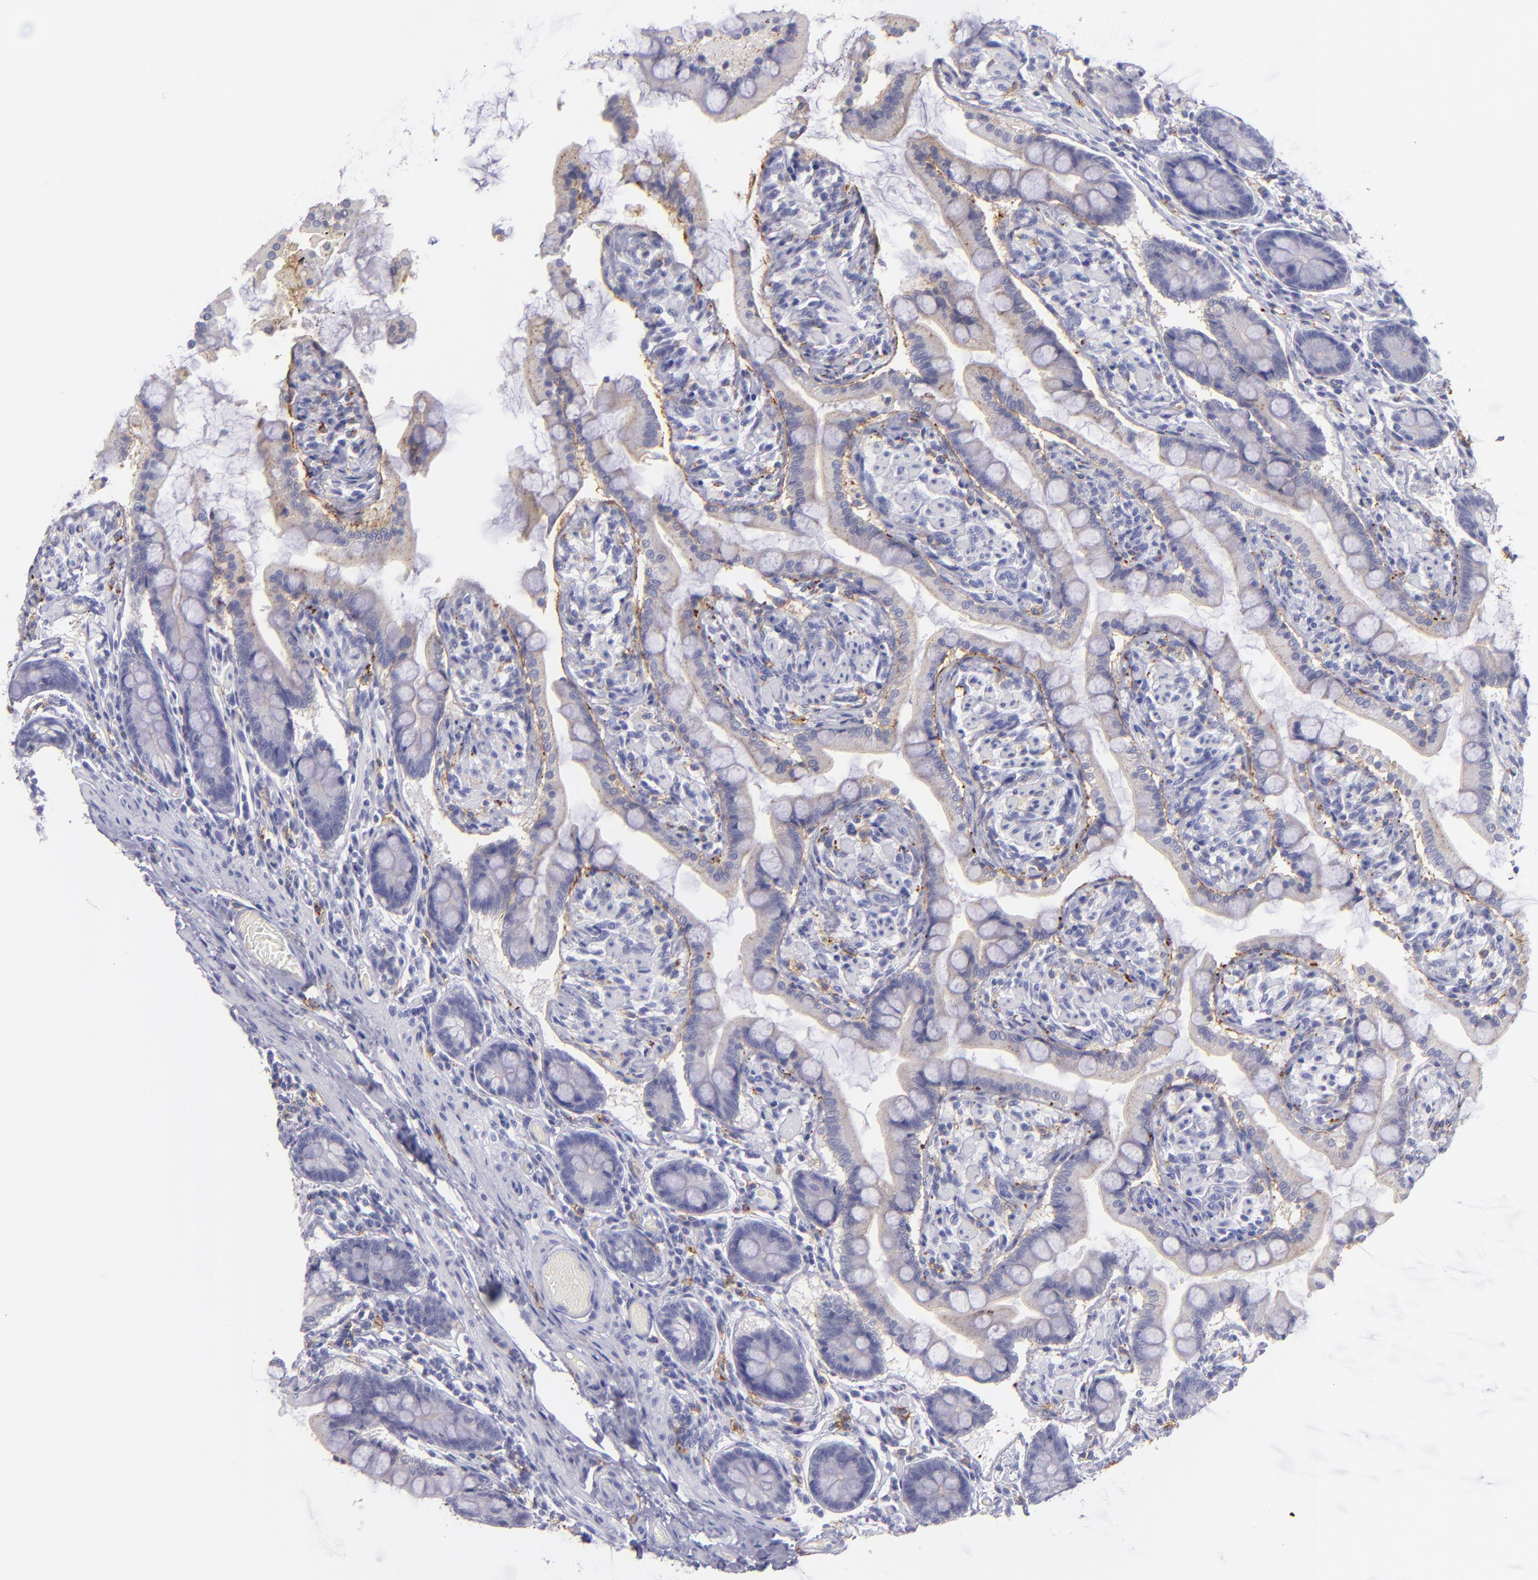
{"staining": {"intensity": "negative", "quantity": "none", "location": "none"}, "tissue": "small intestine", "cell_type": "Glandular cells", "image_type": "normal", "snomed": [{"axis": "morphology", "description": "Normal tissue, NOS"}, {"axis": "topography", "description": "Small intestine"}], "caption": "Photomicrograph shows no significant protein expression in glandular cells of unremarkable small intestine. (DAB IHC visualized using brightfield microscopy, high magnification).", "gene": "CD82", "patient": {"sex": "male", "age": 41}}